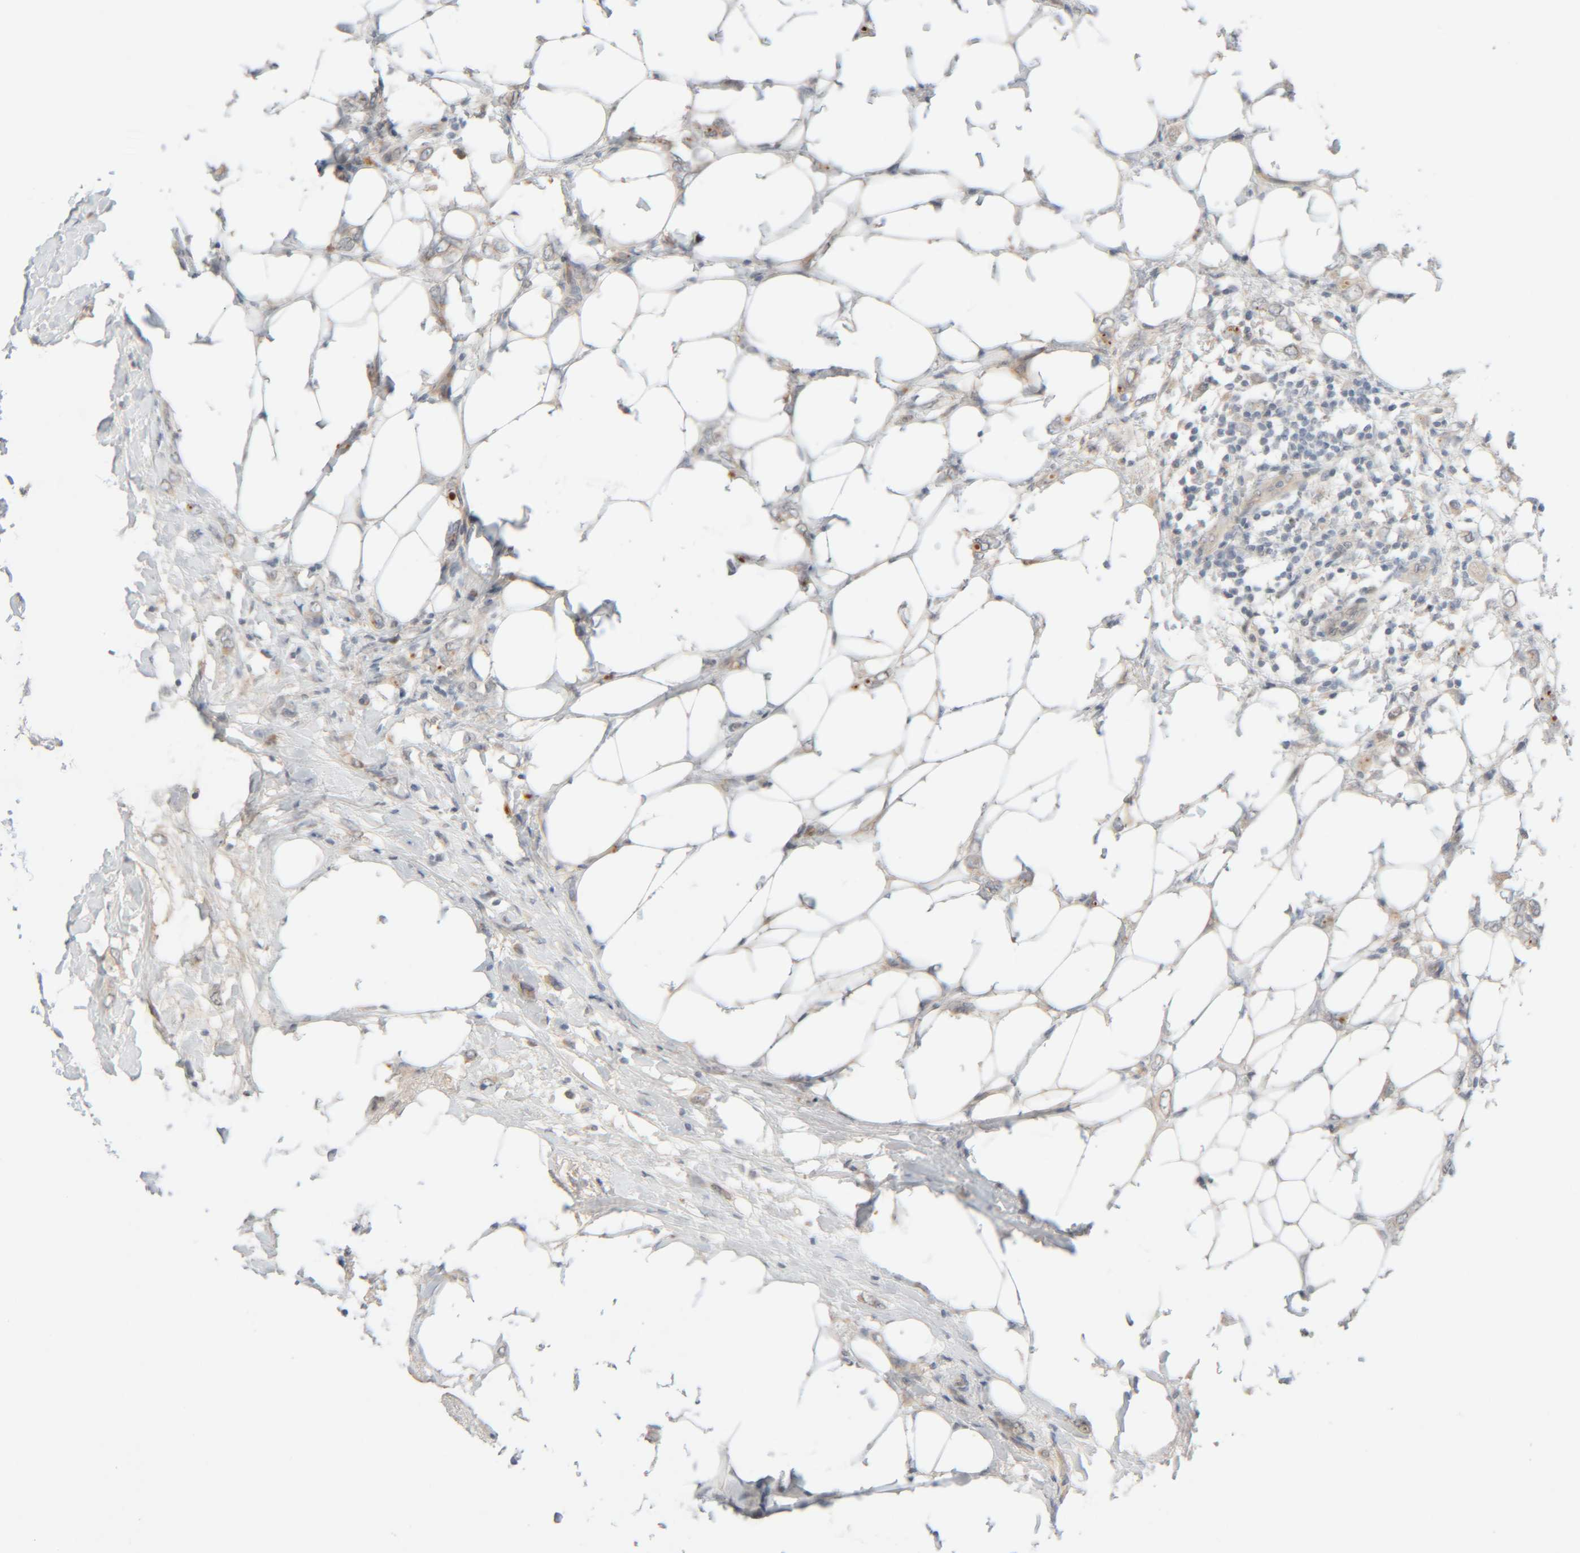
{"staining": {"intensity": "negative", "quantity": "none", "location": "none"}, "tissue": "breast cancer", "cell_type": "Tumor cells", "image_type": "cancer", "snomed": [{"axis": "morphology", "description": "Normal tissue, NOS"}, {"axis": "morphology", "description": "Lobular carcinoma"}, {"axis": "topography", "description": "Breast"}], "caption": "Immunohistochemical staining of human breast cancer reveals no significant staining in tumor cells.", "gene": "CHKA", "patient": {"sex": "female", "age": 47}}